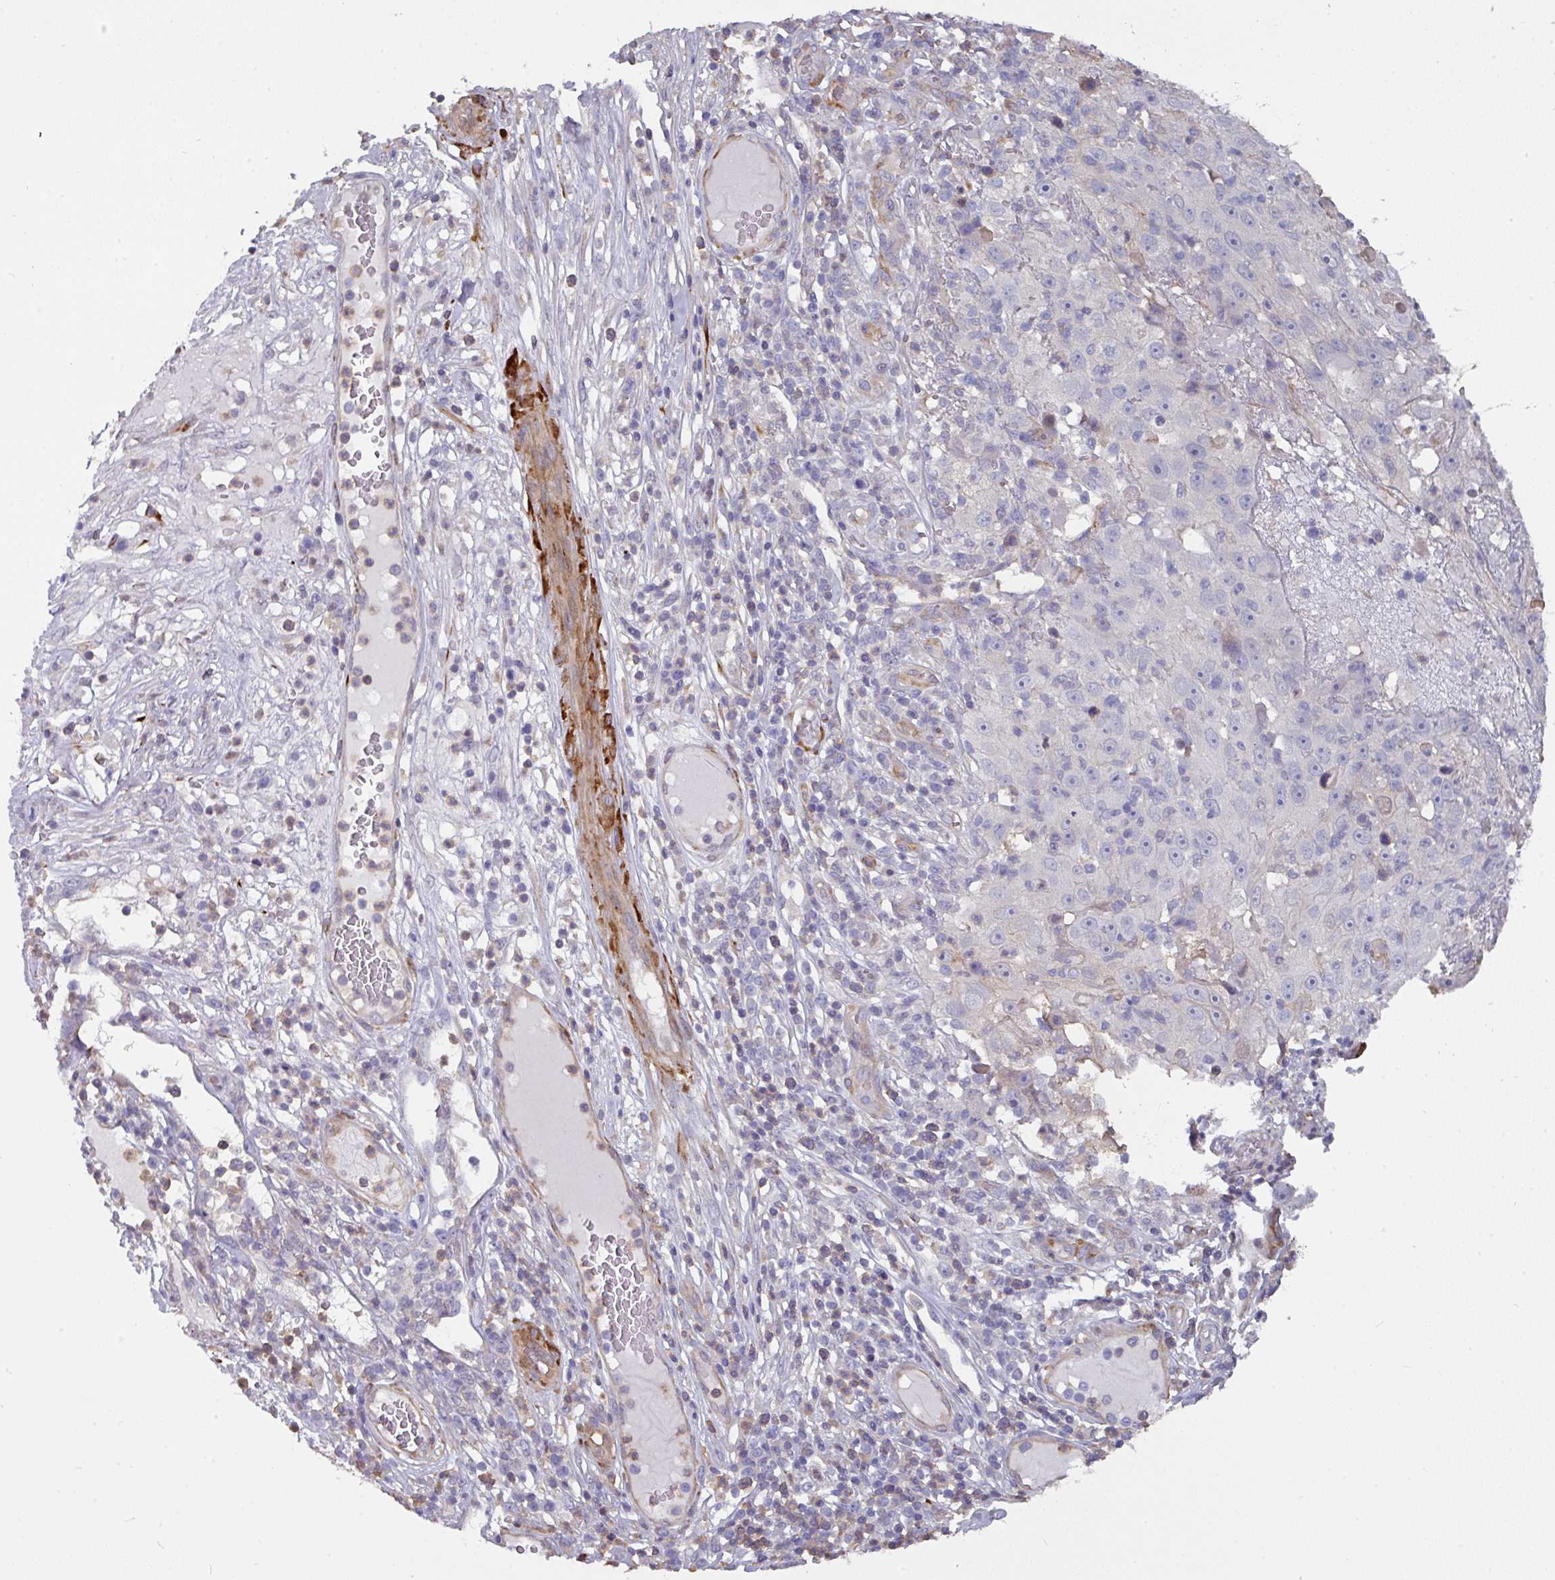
{"staining": {"intensity": "negative", "quantity": "none", "location": "none"}, "tissue": "skin cancer", "cell_type": "Tumor cells", "image_type": "cancer", "snomed": [{"axis": "morphology", "description": "Squamous cell carcinoma, NOS"}, {"axis": "topography", "description": "Skin"}], "caption": "Immunohistochemical staining of human skin cancer shows no significant expression in tumor cells.", "gene": "BEND5", "patient": {"sex": "female", "age": 87}}